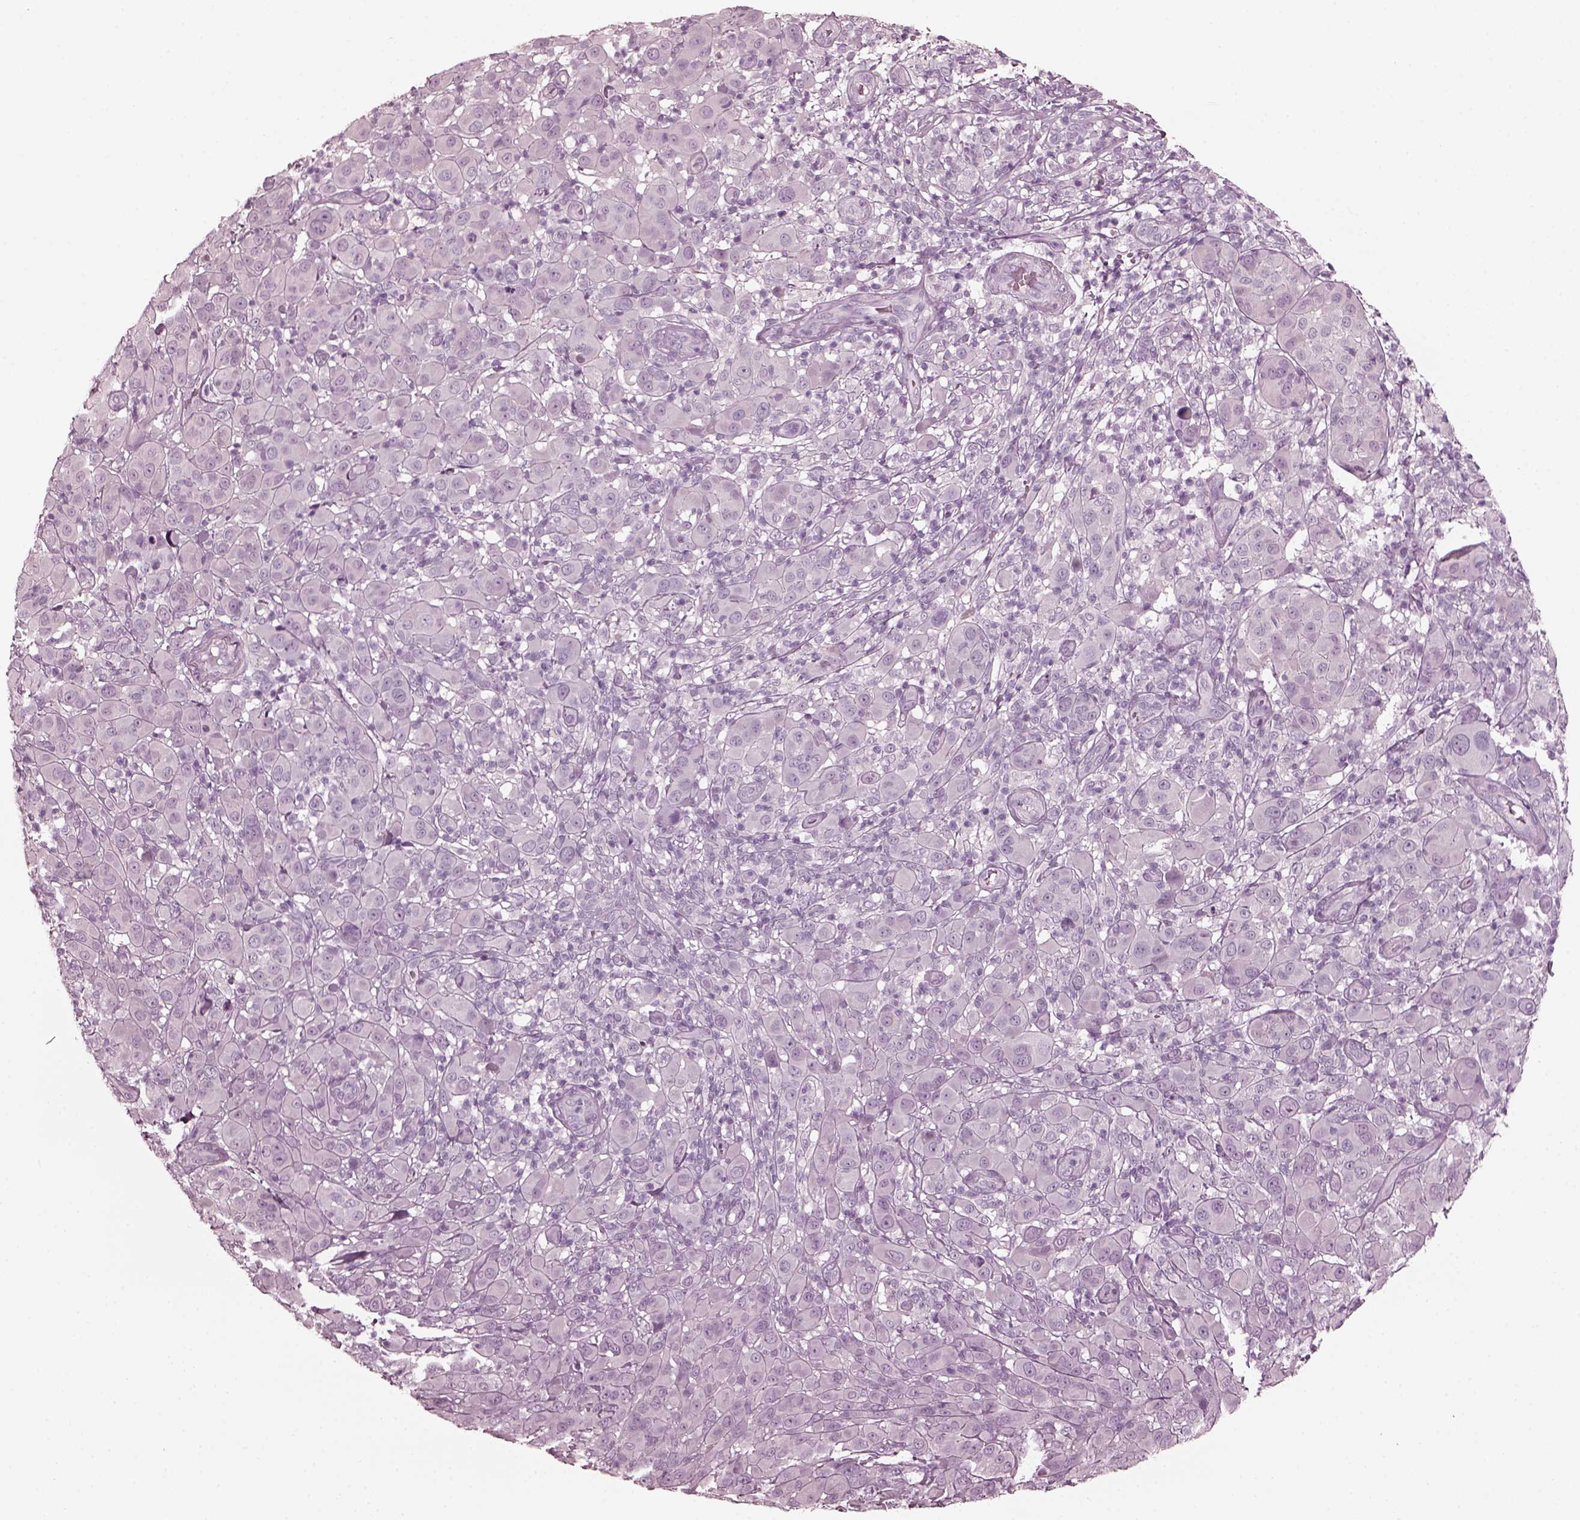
{"staining": {"intensity": "negative", "quantity": "none", "location": "none"}, "tissue": "melanoma", "cell_type": "Tumor cells", "image_type": "cancer", "snomed": [{"axis": "morphology", "description": "Malignant melanoma, NOS"}, {"axis": "topography", "description": "Skin"}], "caption": "Immunohistochemical staining of melanoma displays no significant expression in tumor cells.", "gene": "GRM6", "patient": {"sex": "female", "age": 87}}